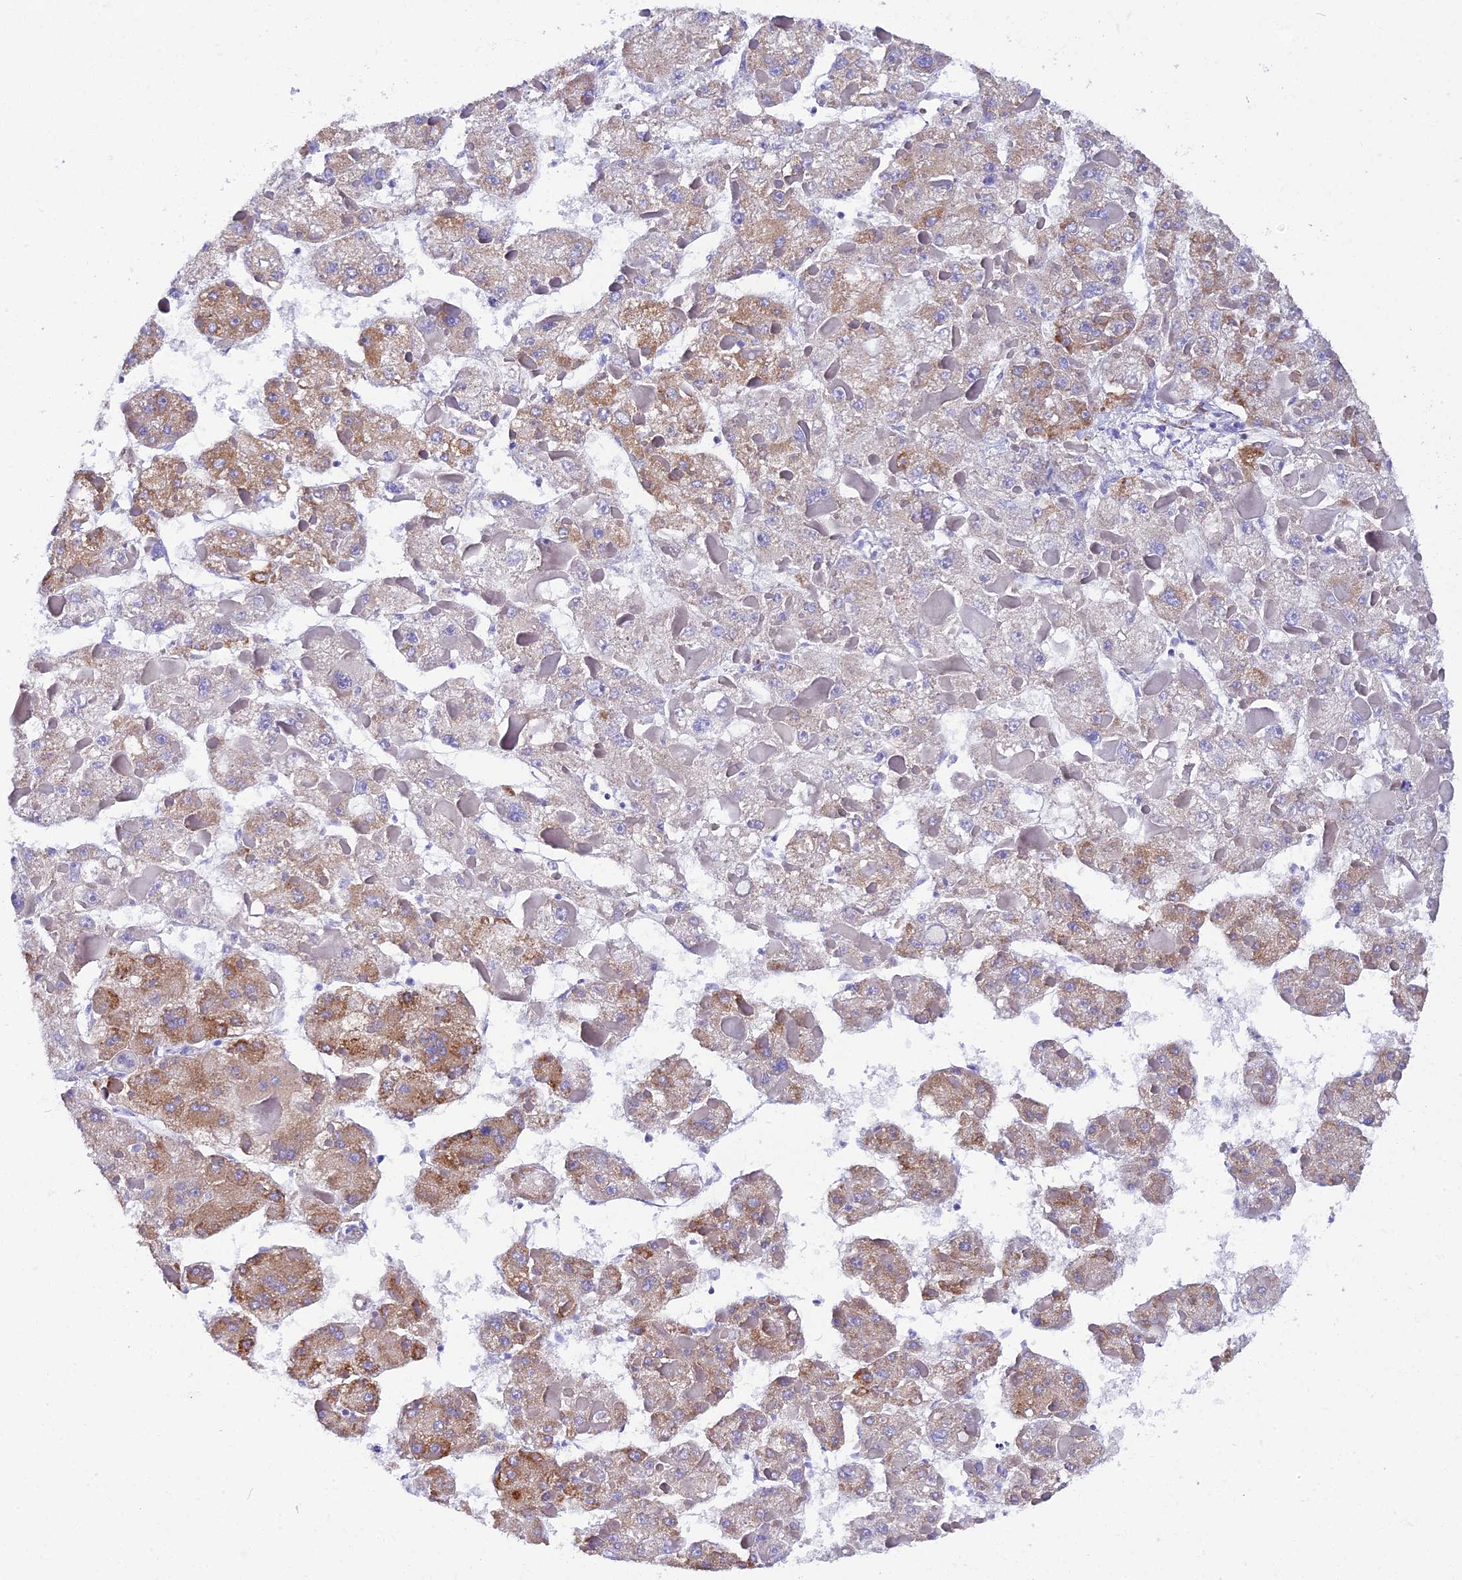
{"staining": {"intensity": "moderate", "quantity": "25%-75%", "location": "cytoplasmic/membranous"}, "tissue": "liver cancer", "cell_type": "Tumor cells", "image_type": "cancer", "snomed": [{"axis": "morphology", "description": "Carcinoma, Hepatocellular, NOS"}, {"axis": "topography", "description": "Liver"}], "caption": "Liver cancer stained with DAB (3,3'-diaminobenzidine) IHC reveals medium levels of moderate cytoplasmic/membranous positivity in approximately 25%-75% of tumor cells. The staining is performed using DAB (3,3'-diaminobenzidine) brown chromogen to label protein expression. The nuclei are counter-stained blue using hematoxylin.", "gene": "FKBP11", "patient": {"sex": "female", "age": 73}}